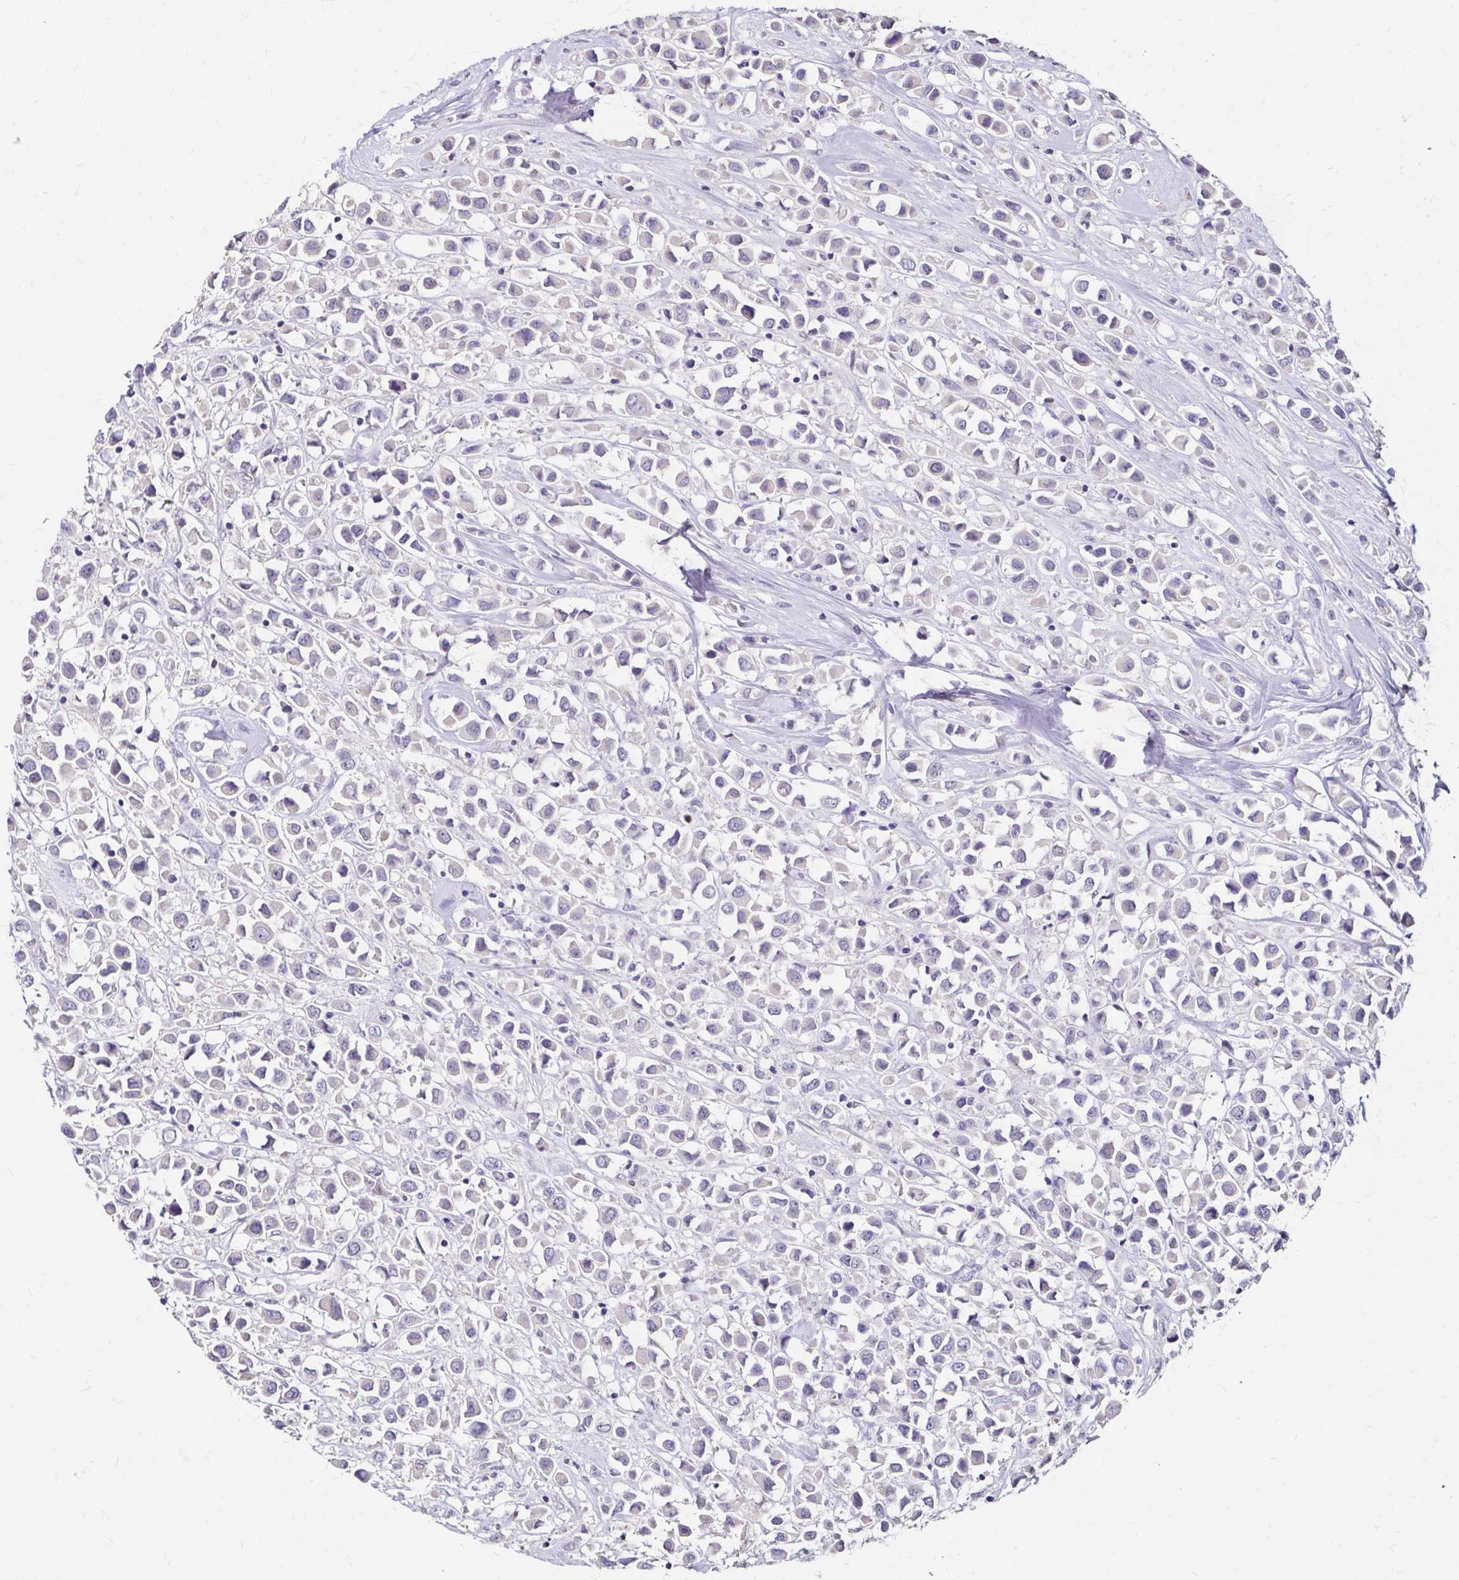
{"staining": {"intensity": "negative", "quantity": "none", "location": "none"}, "tissue": "breast cancer", "cell_type": "Tumor cells", "image_type": "cancer", "snomed": [{"axis": "morphology", "description": "Duct carcinoma"}, {"axis": "topography", "description": "Breast"}], "caption": "High power microscopy micrograph of an immunohistochemistry micrograph of breast intraductal carcinoma, revealing no significant staining in tumor cells.", "gene": "SCG3", "patient": {"sex": "female", "age": 61}}